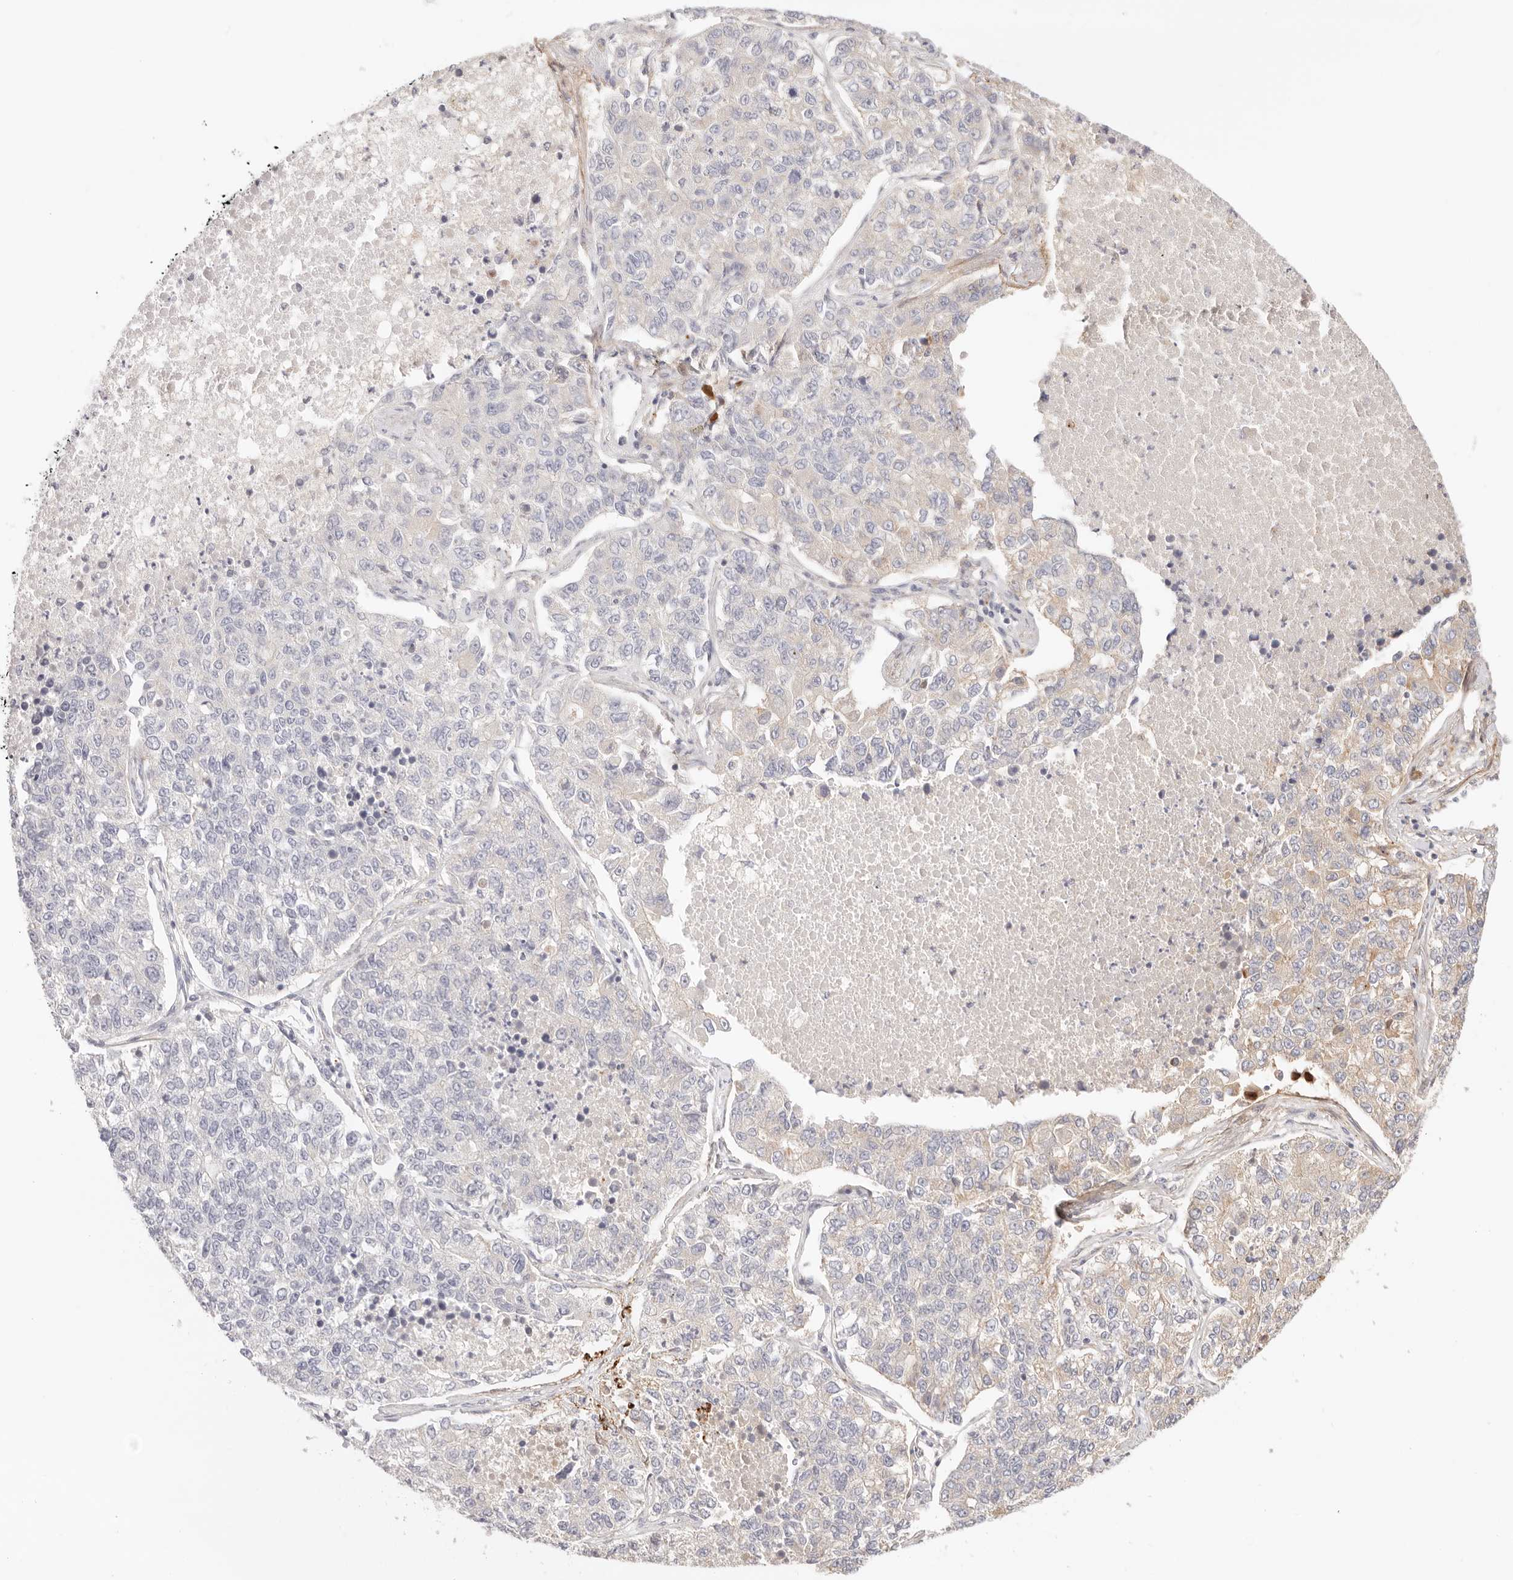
{"staining": {"intensity": "weak", "quantity": "25%-75%", "location": "cytoplasmic/membranous"}, "tissue": "lung cancer", "cell_type": "Tumor cells", "image_type": "cancer", "snomed": [{"axis": "morphology", "description": "Adenocarcinoma, NOS"}, {"axis": "topography", "description": "Lung"}], "caption": "Immunohistochemical staining of human lung cancer shows weak cytoplasmic/membranous protein expression in about 25%-75% of tumor cells. Nuclei are stained in blue.", "gene": "IL1R2", "patient": {"sex": "male", "age": 49}}